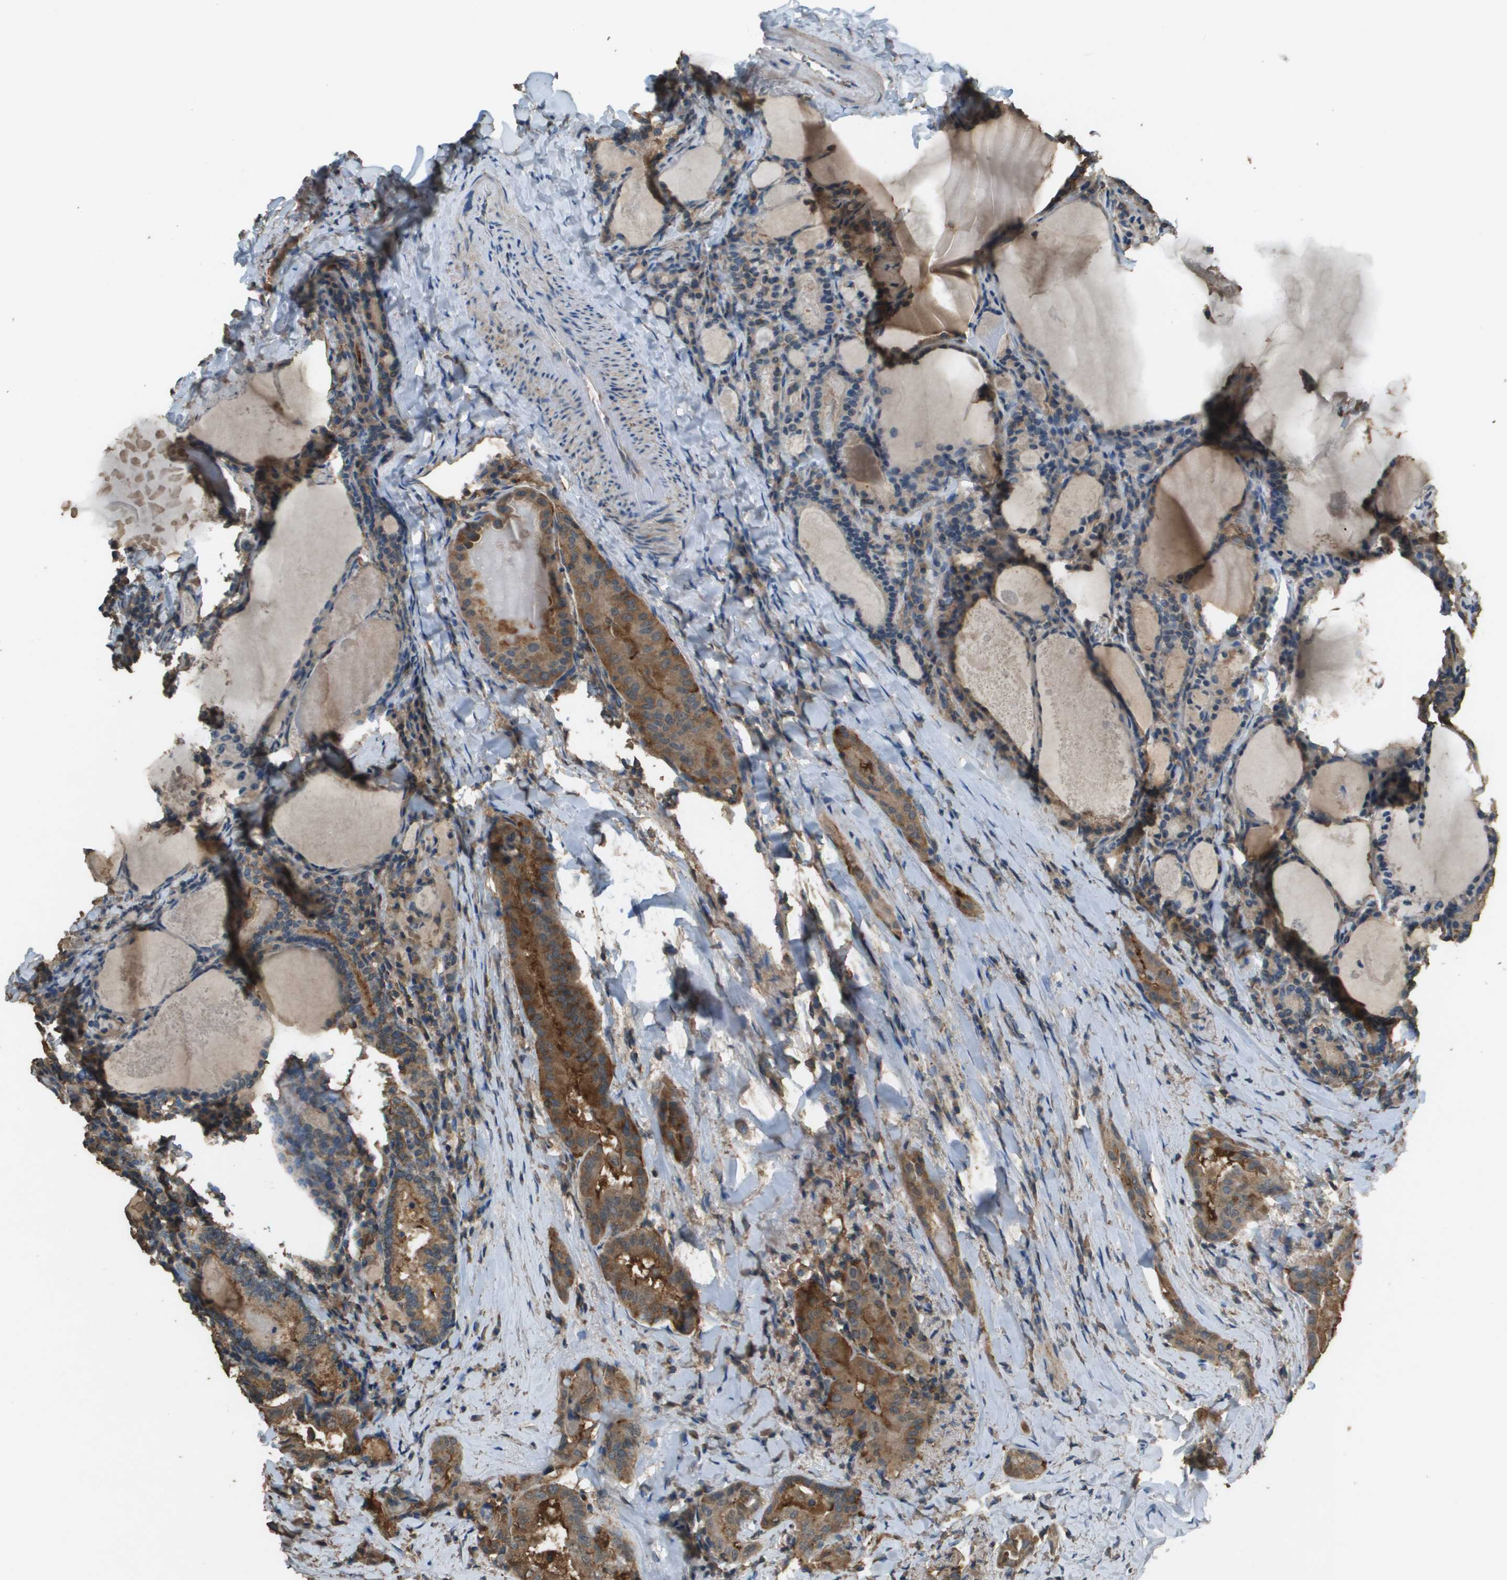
{"staining": {"intensity": "moderate", "quantity": ">75%", "location": "cytoplasmic/membranous"}, "tissue": "thyroid cancer", "cell_type": "Tumor cells", "image_type": "cancer", "snomed": [{"axis": "morphology", "description": "Papillary adenocarcinoma, NOS"}, {"axis": "topography", "description": "Thyroid gland"}], "caption": "Immunohistochemical staining of human thyroid papillary adenocarcinoma shows medium levels of moderate cytoplasmic/membranous protein positivity in approximately >75% of tumor cells. Nuclei are stained in blue.", "gene": "MS4A7", "patient": {"sex": "female", "age": 42}}